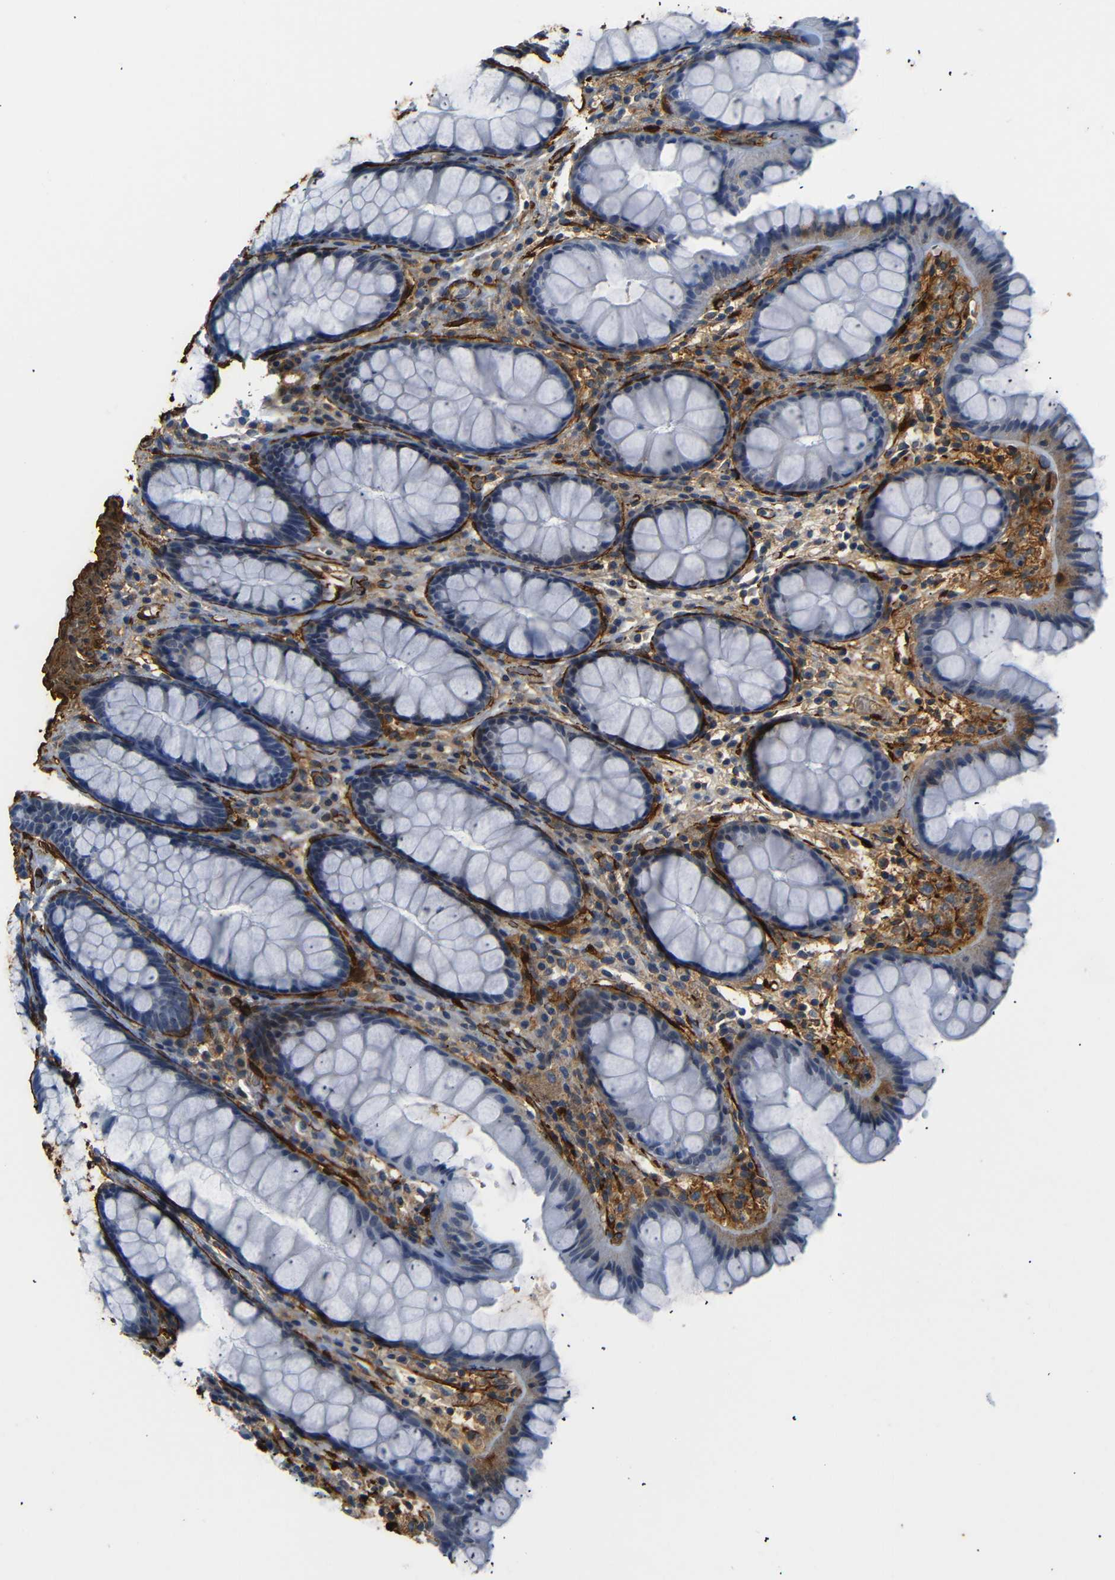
{"staining": {"intensity": "negative", "quantity": "none", "location": "none"}, "tissue": "colon", "cell_type": "Endothelial cells", "image_type": "normal", "snomed": [{"axis": "morphology", "description": "Normal tissue, NOS"}, {"axis": "topography", "description": "Colon"}], "caption": "This micrograph is of benign colon stained with immunohistochemistry (IHC) to label a protein in brown with the nuclei are counter-stained blue. There is no expression in endothelial cells. Brightfield microscopy of immunohistochemistry (IHC) stained with DAB (3,3'-diaminobenzidine) (brown) and hematoxylin (blue), captured at high magnification.", "gene": "ACTA2", "patient": {"sex": "female", "age": 55}}